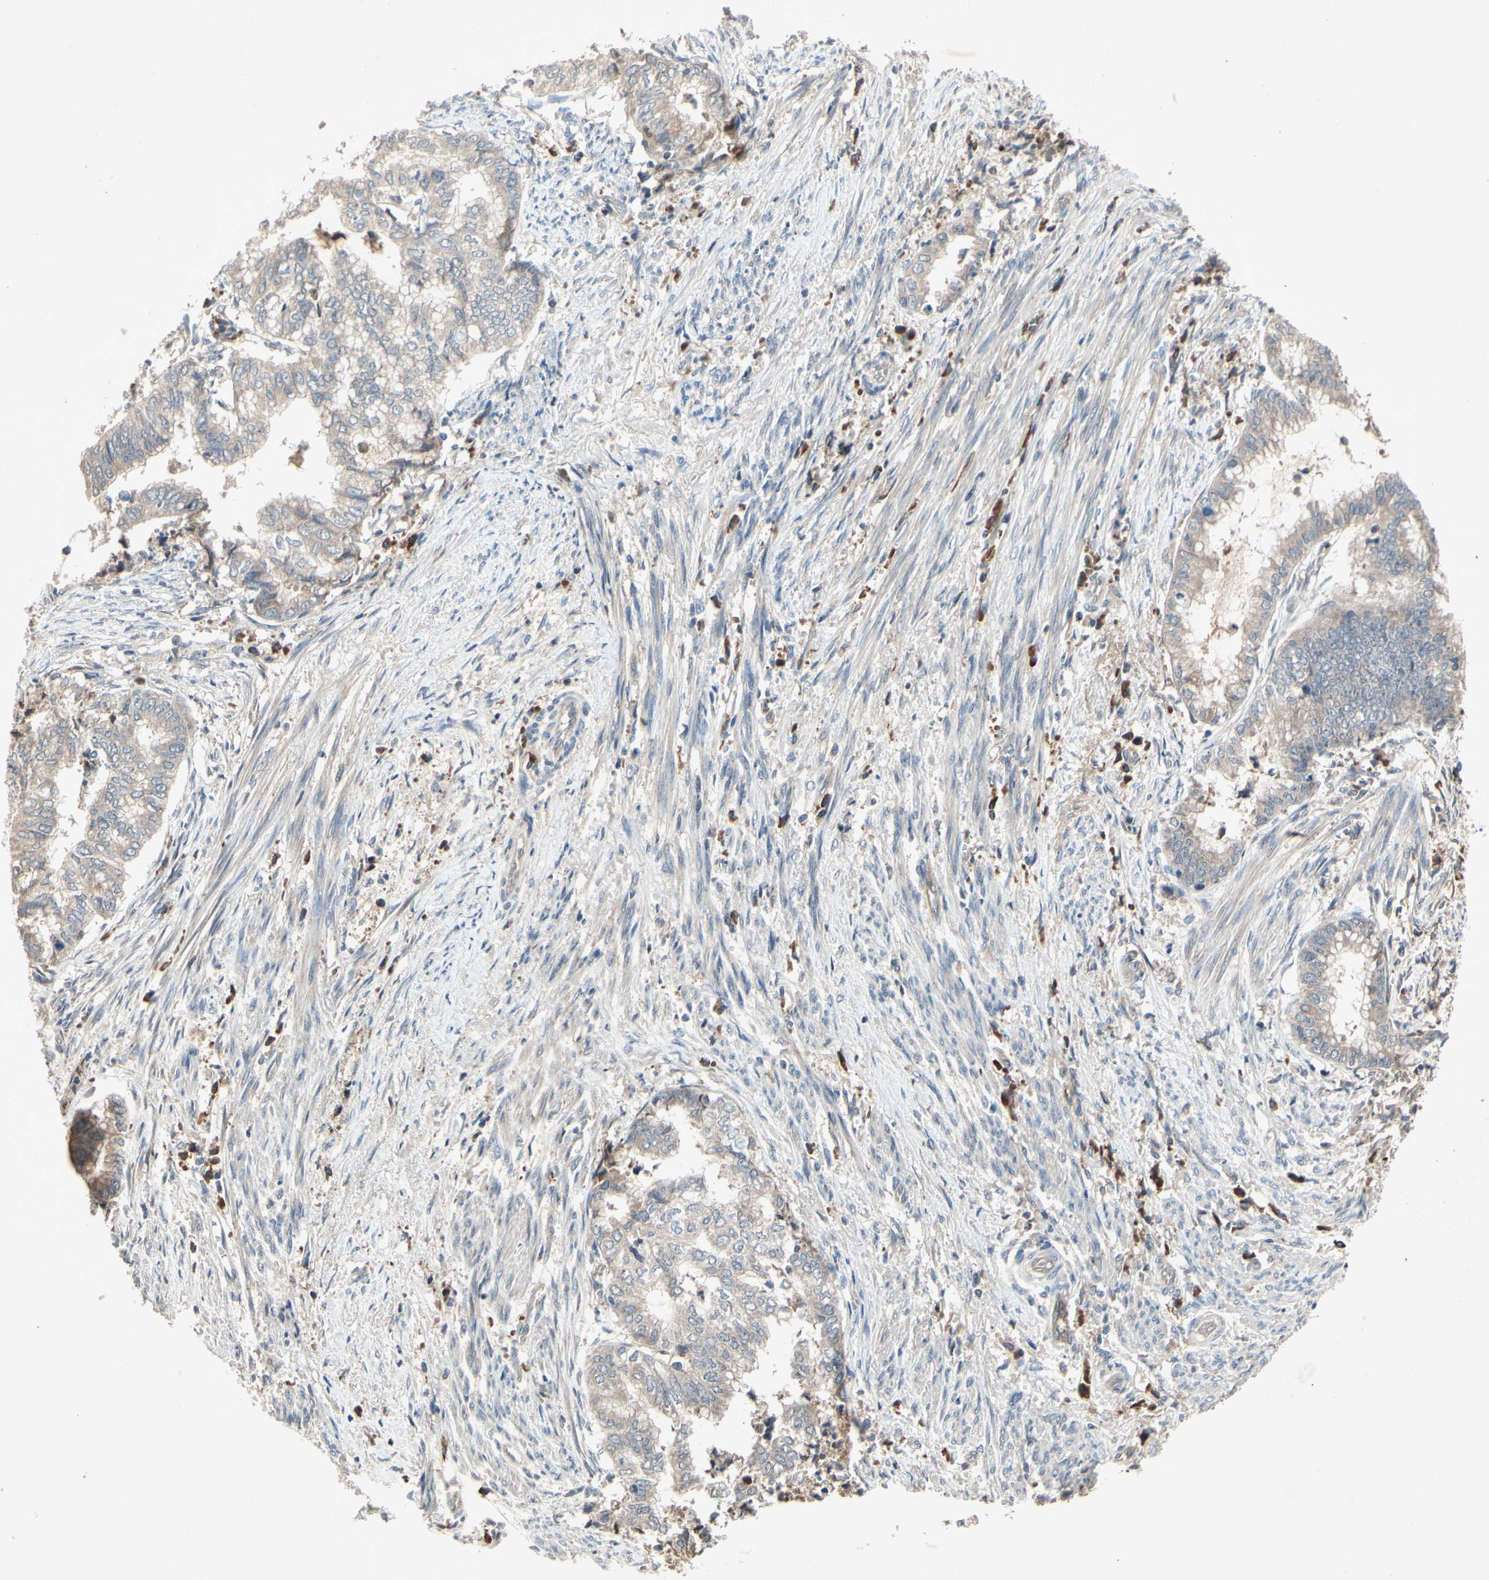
{"staining": {"intensity": "weak", "quantity": "25%-75%", "location": "cytoplasmic/membranous"}, "tissue": "endometrial cancer", "cell_type": "Tumor cells", "image_type": "cancer", "snomed": [{"axis": "morphology", "description": "Necrosis, NOS"}, {"axis": "morphology", "description": "Adenocarcinoma, NOS"}, {"axis": "topography", "description": "Endometrium"}], "caption": "IHC of human endometrial cancer (adenocarcinoma) shows low levels of weak cytoplasmic/membranous positivity in about 25%-75% of tumor cells.", "gene": "IL1RL1", "patient": {"sex": "female", "age": 79}}